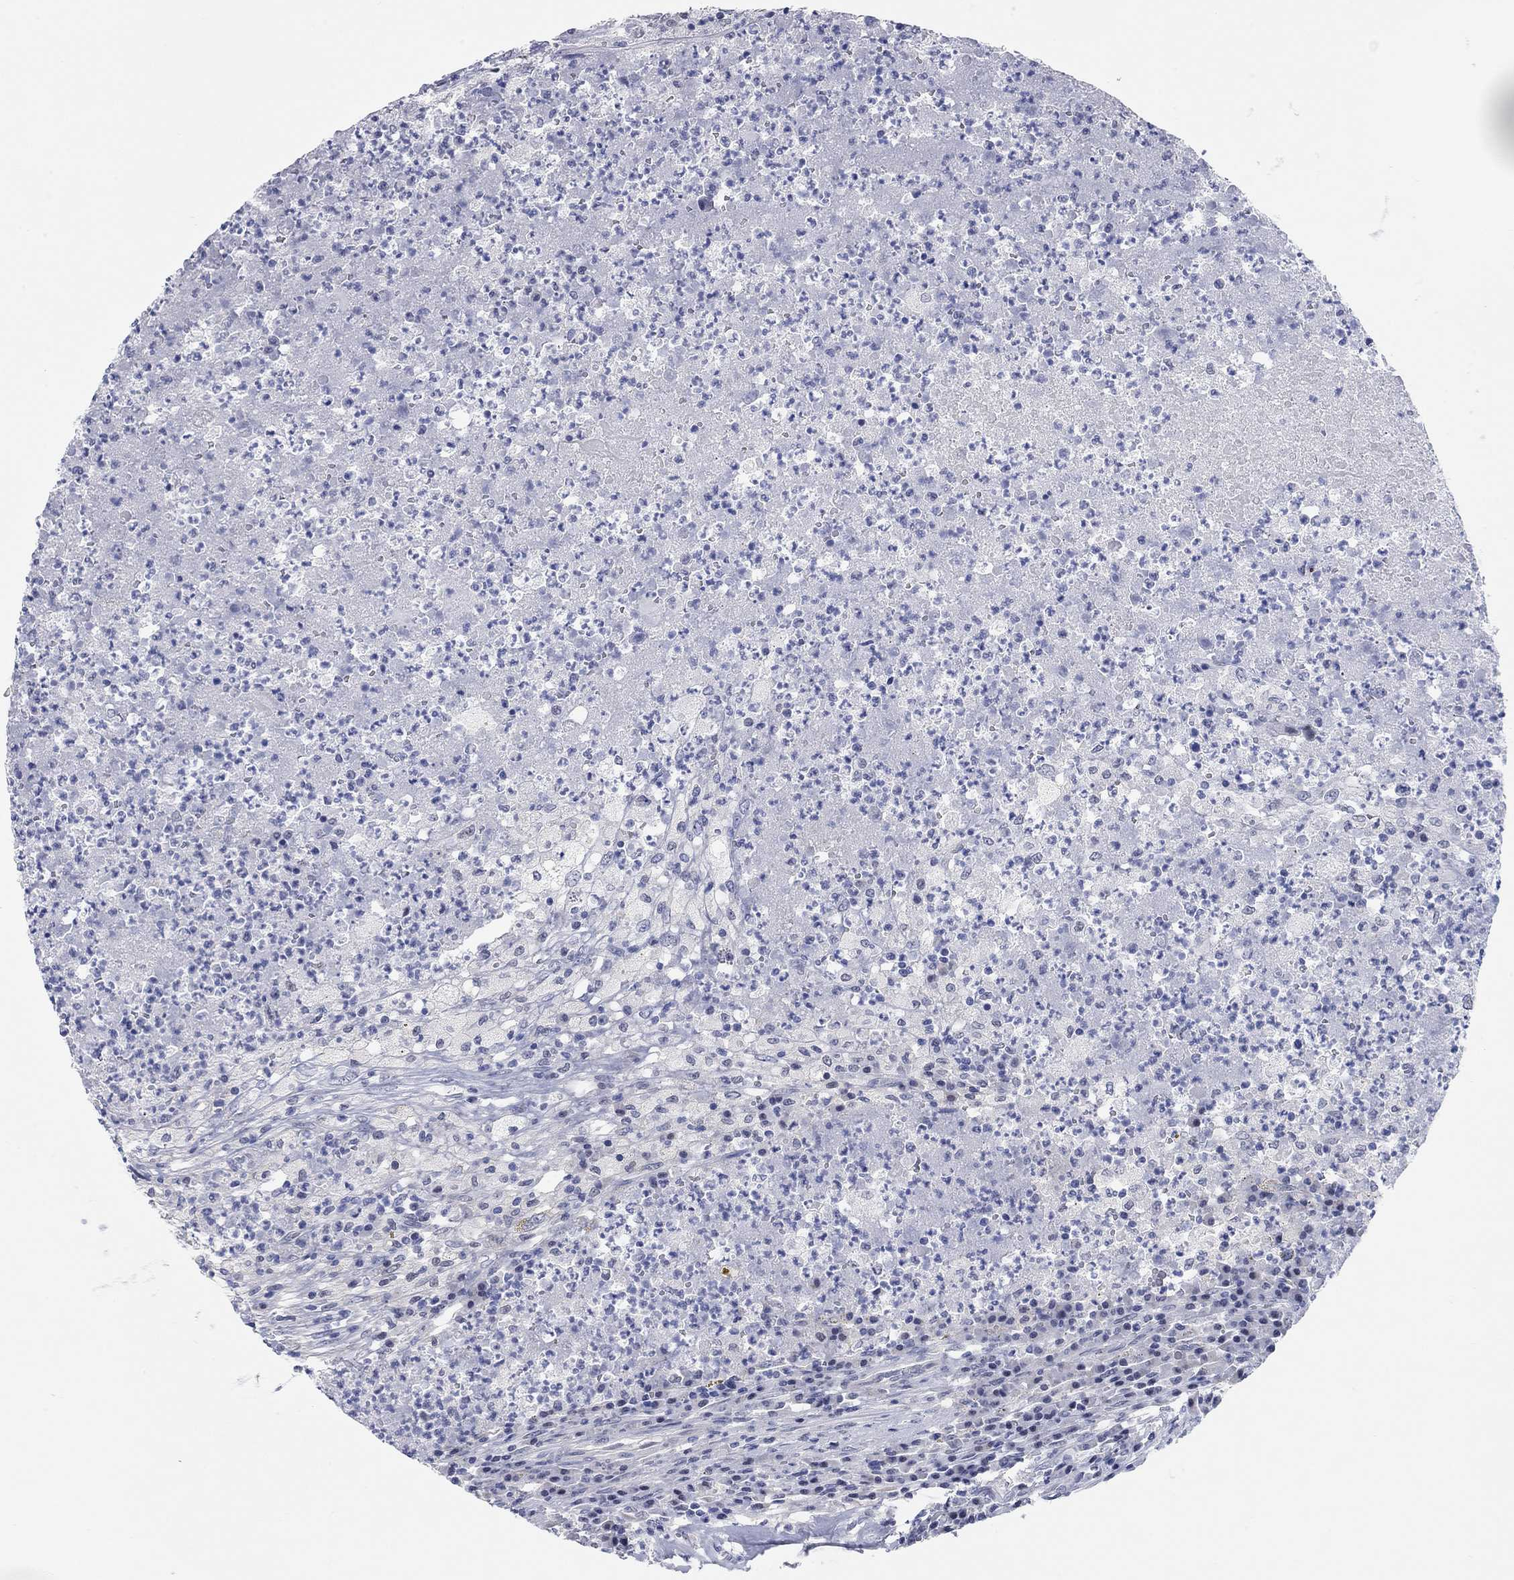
{"staining": {"intensity": "negative", "quantity": "none", "location": "none"}, "tissue": "testis cancer", "cell_type": "Tumor cells", "image_type": "cancer", "snomed": [{"axis": "morphology", "description": "Necrosis, NOS"}, {"axis": "morphology", "description": "Carcinoma, Embryonal, NOS"}, {"axis": "topography", "description": "Testis"}], "caption": "An immunohistochemistry photomicrograph of testis cancer (embryonal carcinoma) is shown. There is no staining in tumor cells of testis cancer (embryonal carcinoma).", "gene": "WASF3", "patient": {"sex": "male", "age": 19}}